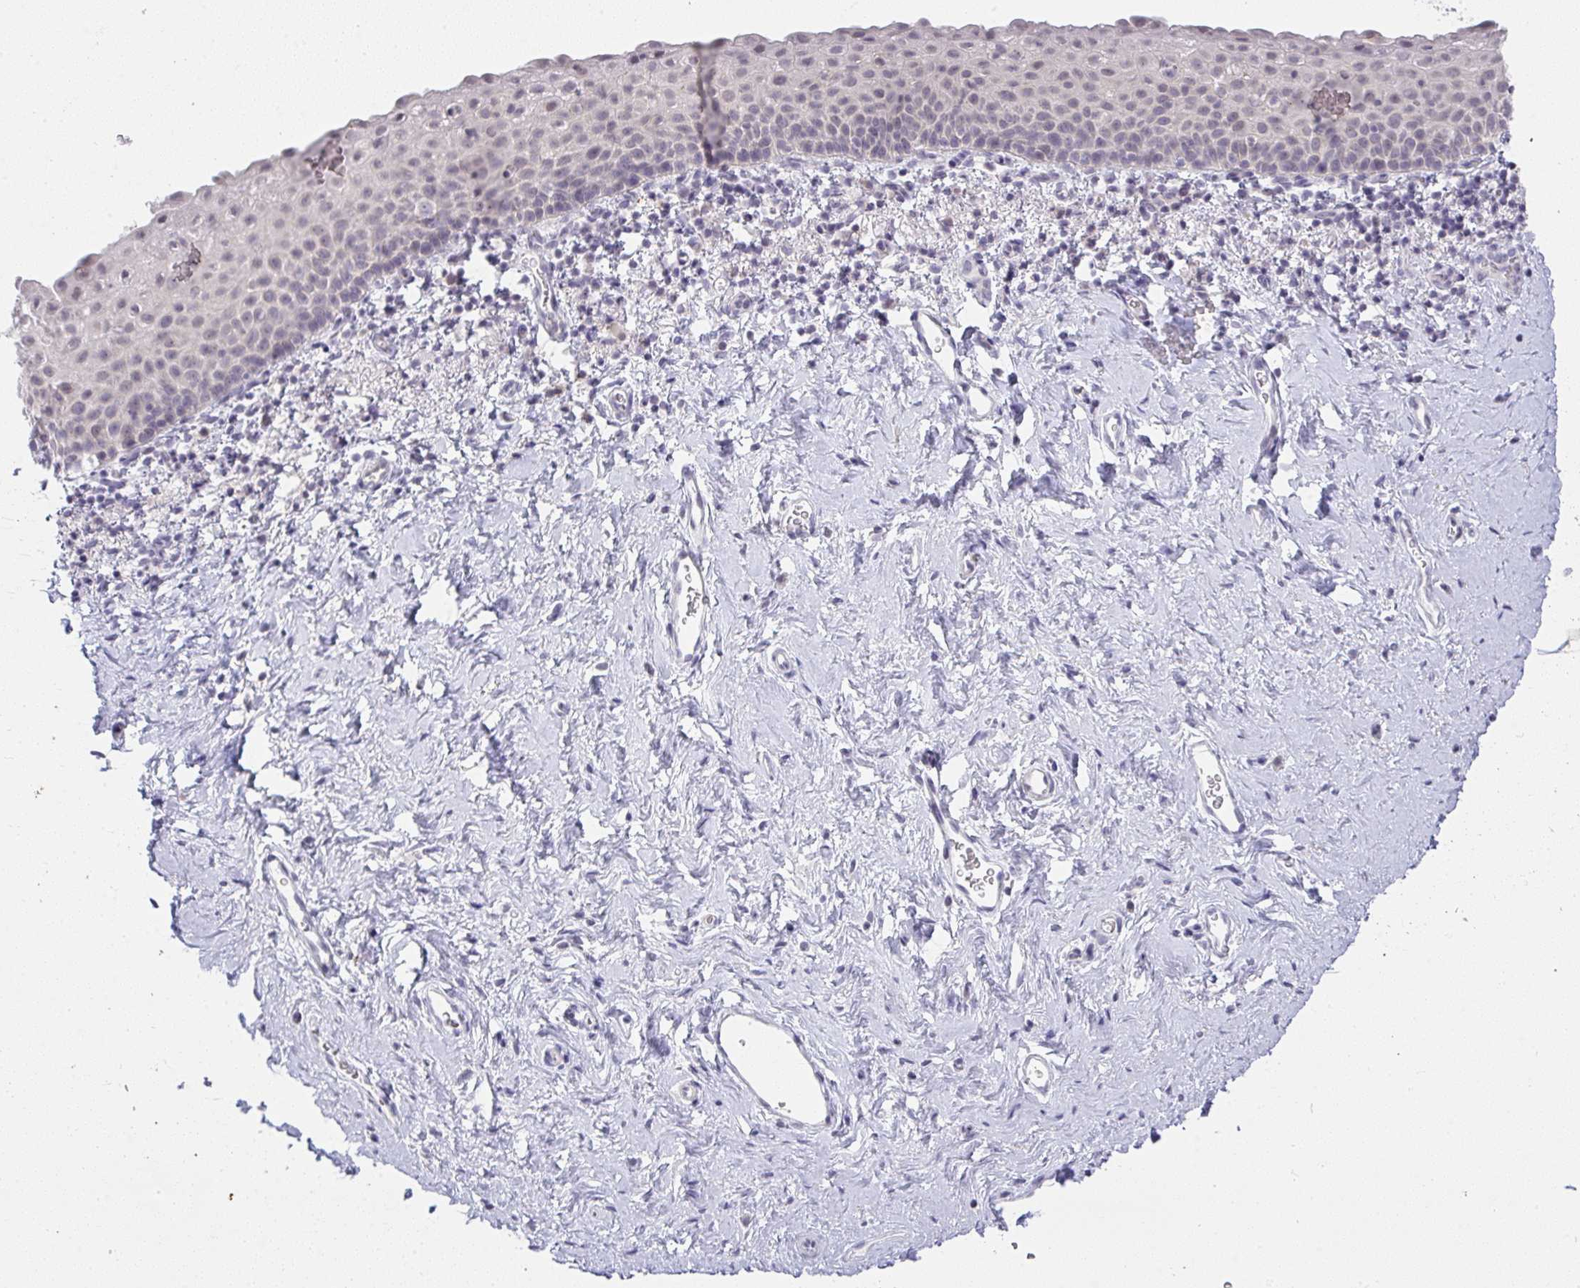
{"staining": {"intensity": "negative", "quantity": "none", "location": "none"}, "tissue": "vagina", "cell_type": "Squamous epithelial cells", "image_type": "normal", "snomed": [{"axis": "morphology", "description": "Normal tissue, NOS"}, {"axis": "topography", "description": "Vagina"}], "caption": "DAB immunohistochemical staining of benign human vagina demonstrates no significant positivity in squamous epithelial cells.", "gene": "CACNA1S", "patient": {"sex": "female", "age": 61}}